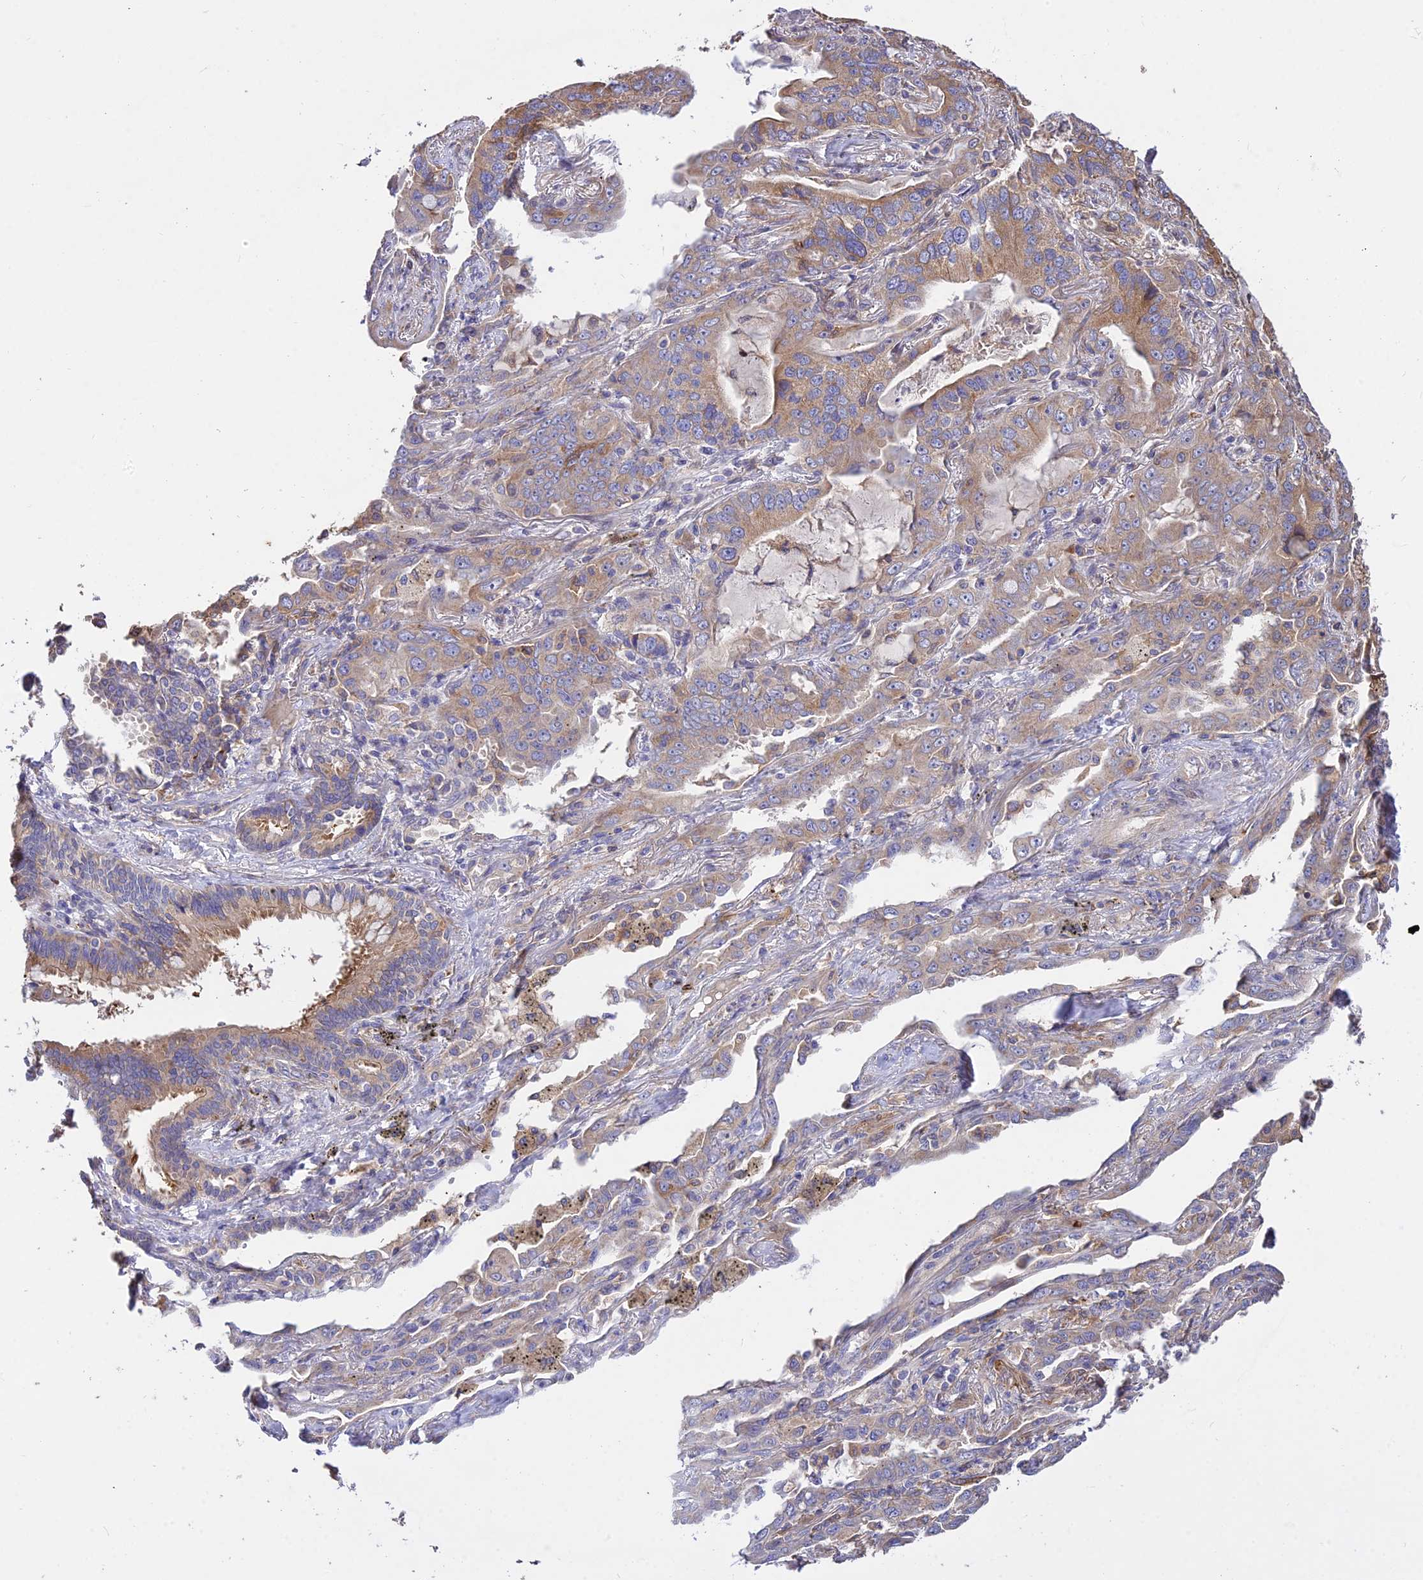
{"staining": {"intensity": "moderate", "quantity": "<25%", "location": "cytoplasmic/membranous"}, "tissue": "lung cancer", "cell_type": "Tumor cells", "image_type": "cancer", "snomed": [{"axis": "morphology", "description": "Adenocarcinoma, NOS"}, {"axis": "topography", "description": "Lung"}], "caption": "An image of lung cancer (adenocarcinoma) stained for a protein shows moderate cytoplasmic/membranous brown staining in tumor cells. (Brightfield microscopy of DAB IHC at high magnification).", "gene": "ROCK1", "patient": {"sex": "male", "age": 67}}